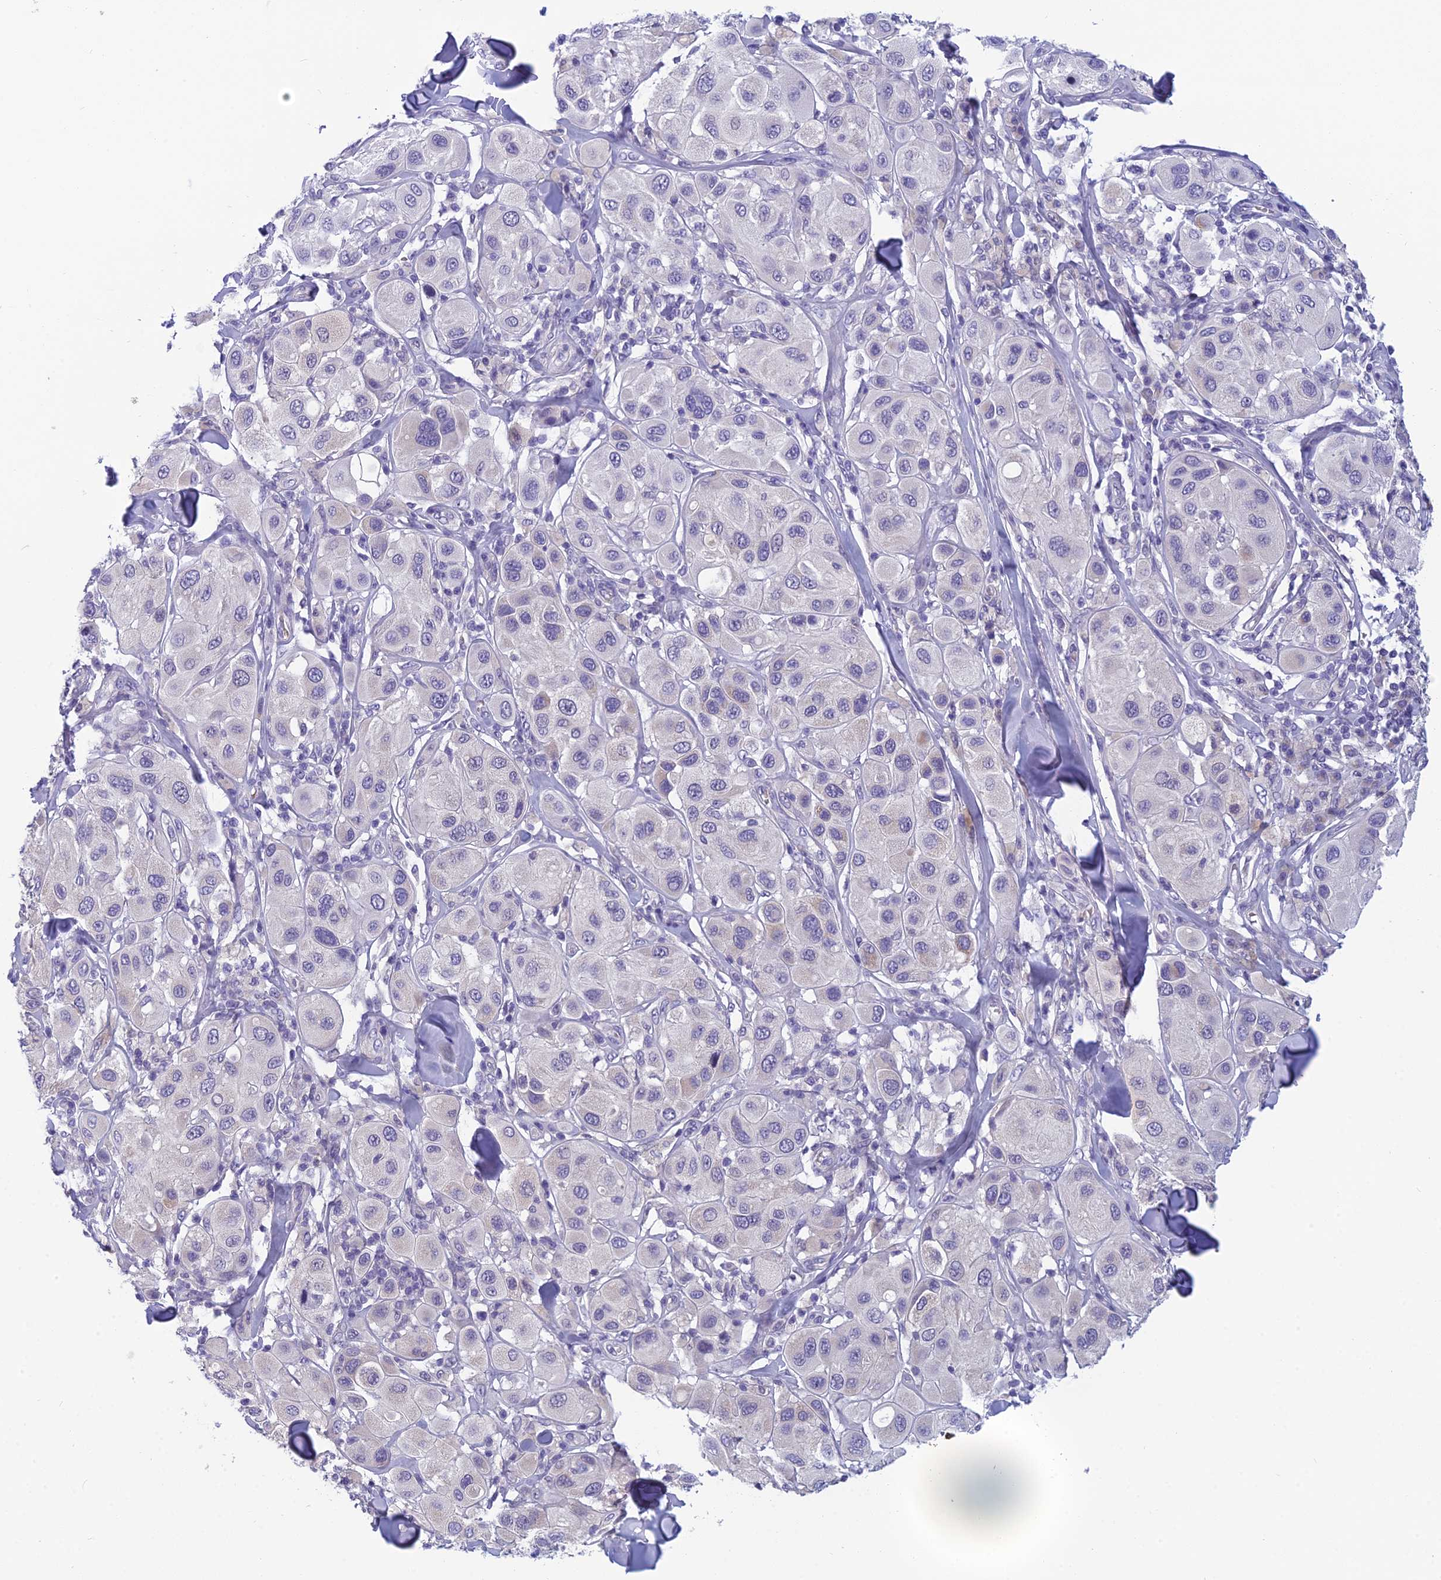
{"staining": {"intensity": "negative", "quantity": "none", "location": "none"}, "tissue": "melanoma", "cell_type": "Tumor cells", "image_type": "cancer", "snomed": [{"axis": "morphology", "description": "Malignant melanoma, Metastatic site"}, {"axis": "topography", "description": "Skin"}], "caption": "Immunohistochemistry (IHC) image of malignant melanoma (metastatic site) stained for a protein (brown), which exhibits no expression in tumor cells.", "gene": "RBM41", "patient": {"sex": "male", "age": 41}}